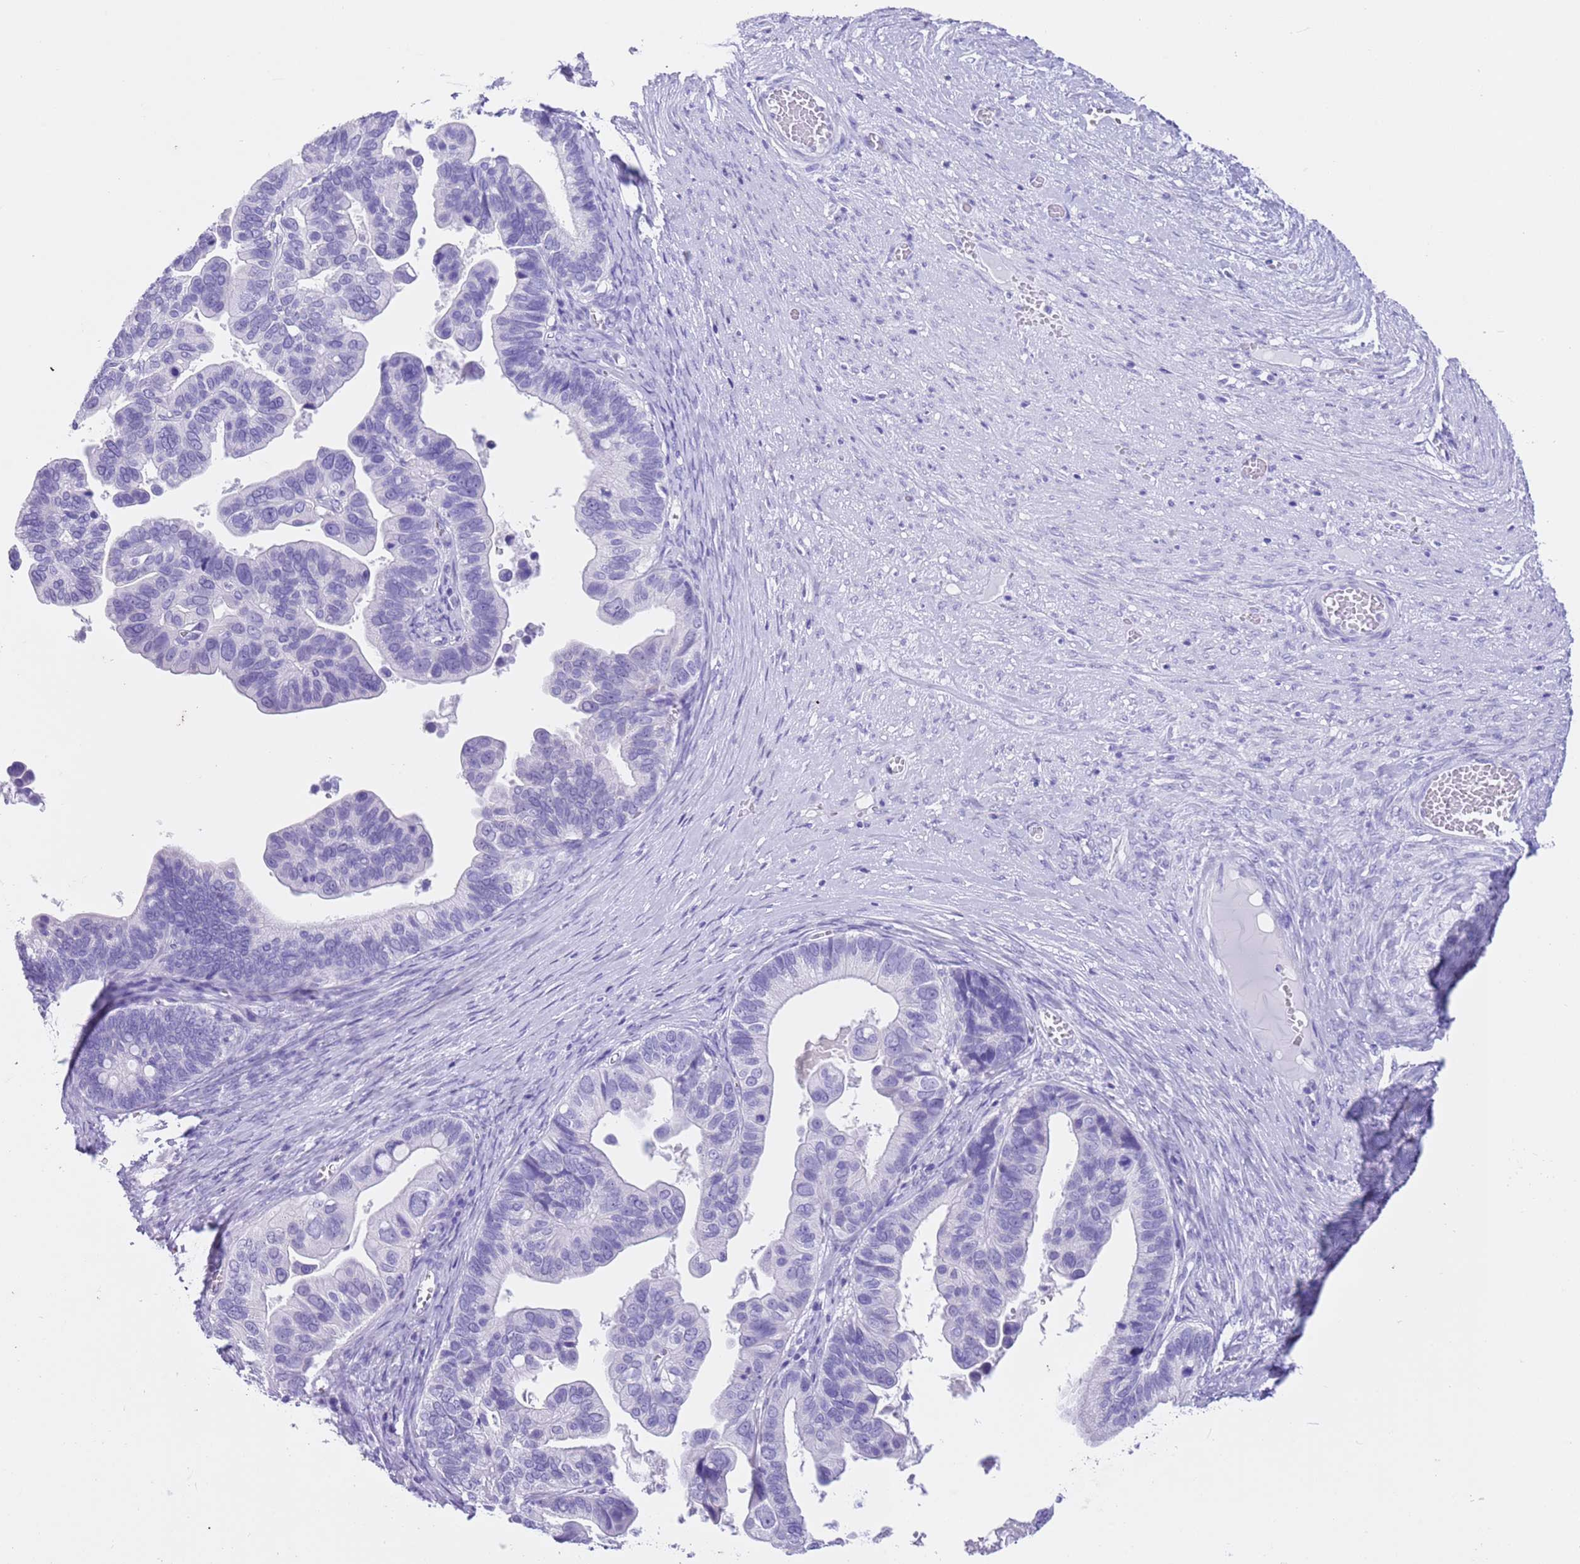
{"staining": {"intensity": "negative", "quantity": "none", "location": "none"}, "tissue": "ovarian cancer", "cell_type": "Tumor cells", "image_type": "cancer", "snomed": [{"axis": "morphology", "description": "Cystadenocarcinoma, serous, NOS"}, {"axis": "topography", "description": "Ovary"}], "caption": "IHC of human serous cystadenocarcinoma (ovarian) demonstrates no staining in tumor cells.", "gene": "TMEM185B", "patient": {"sex": "female", "age": 56}}